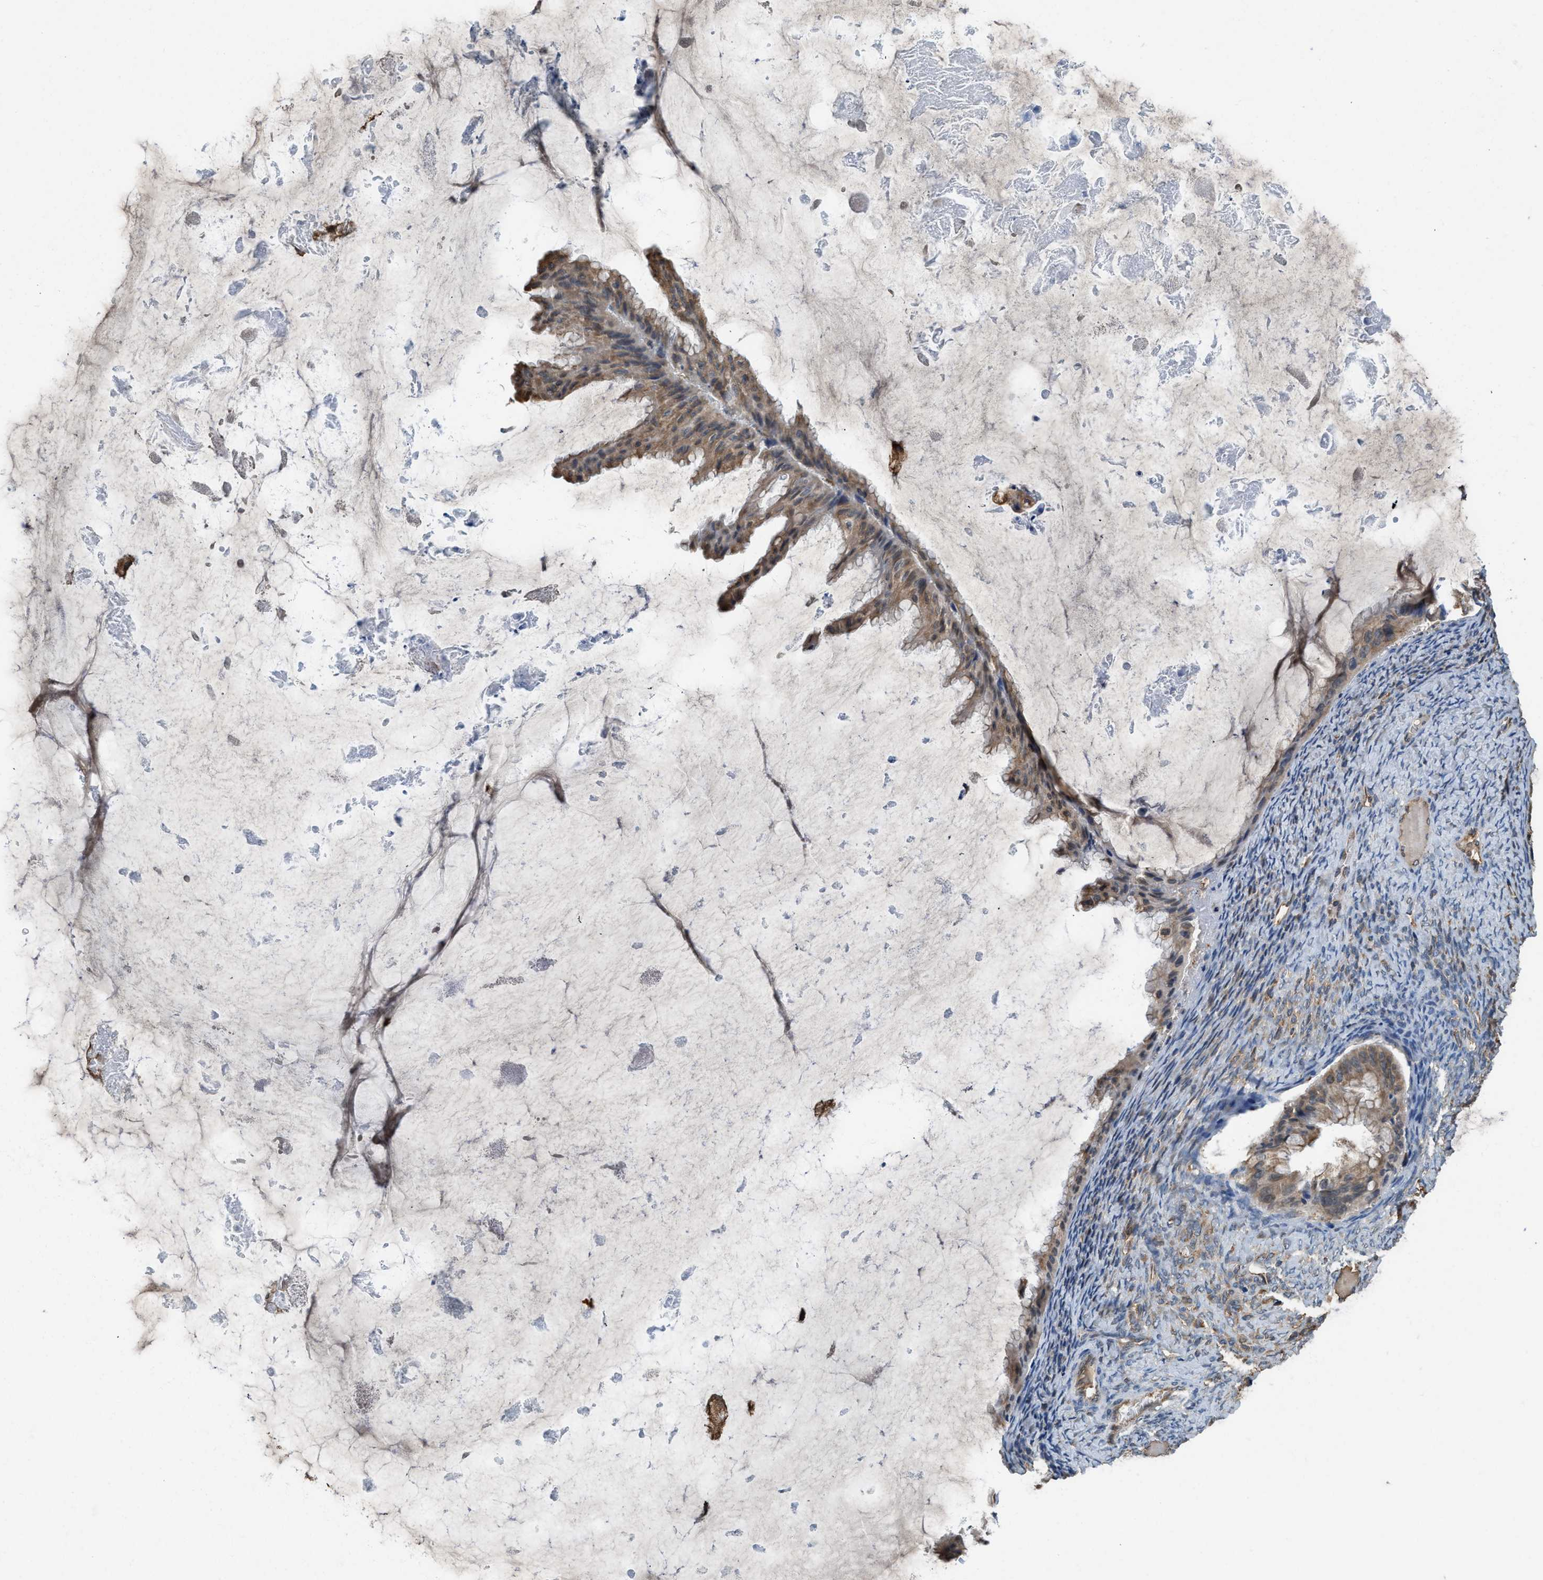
{"staining": {"intensity": "moderate", "quantity": ">75%", "location": "cytoplasmic/membranous"}, "tissue": "ovarian cancer", "cell_type": "Tumor cells", "image_type": "cancer", "snomed": [{"axis": "morphology", "description": "Cystadenocarcinoma, mucinous, NOS"}, {"axis": "topography", "description": "Ovary"}], "caption": "Ovarian cancer stained with a brown dye demonstrates moderate cytoplasmic/membranous positive positivity in approximately >75% of tumor cells.", "gene": "BCAP31", "patient": {"sex": "female", "age": 61}}